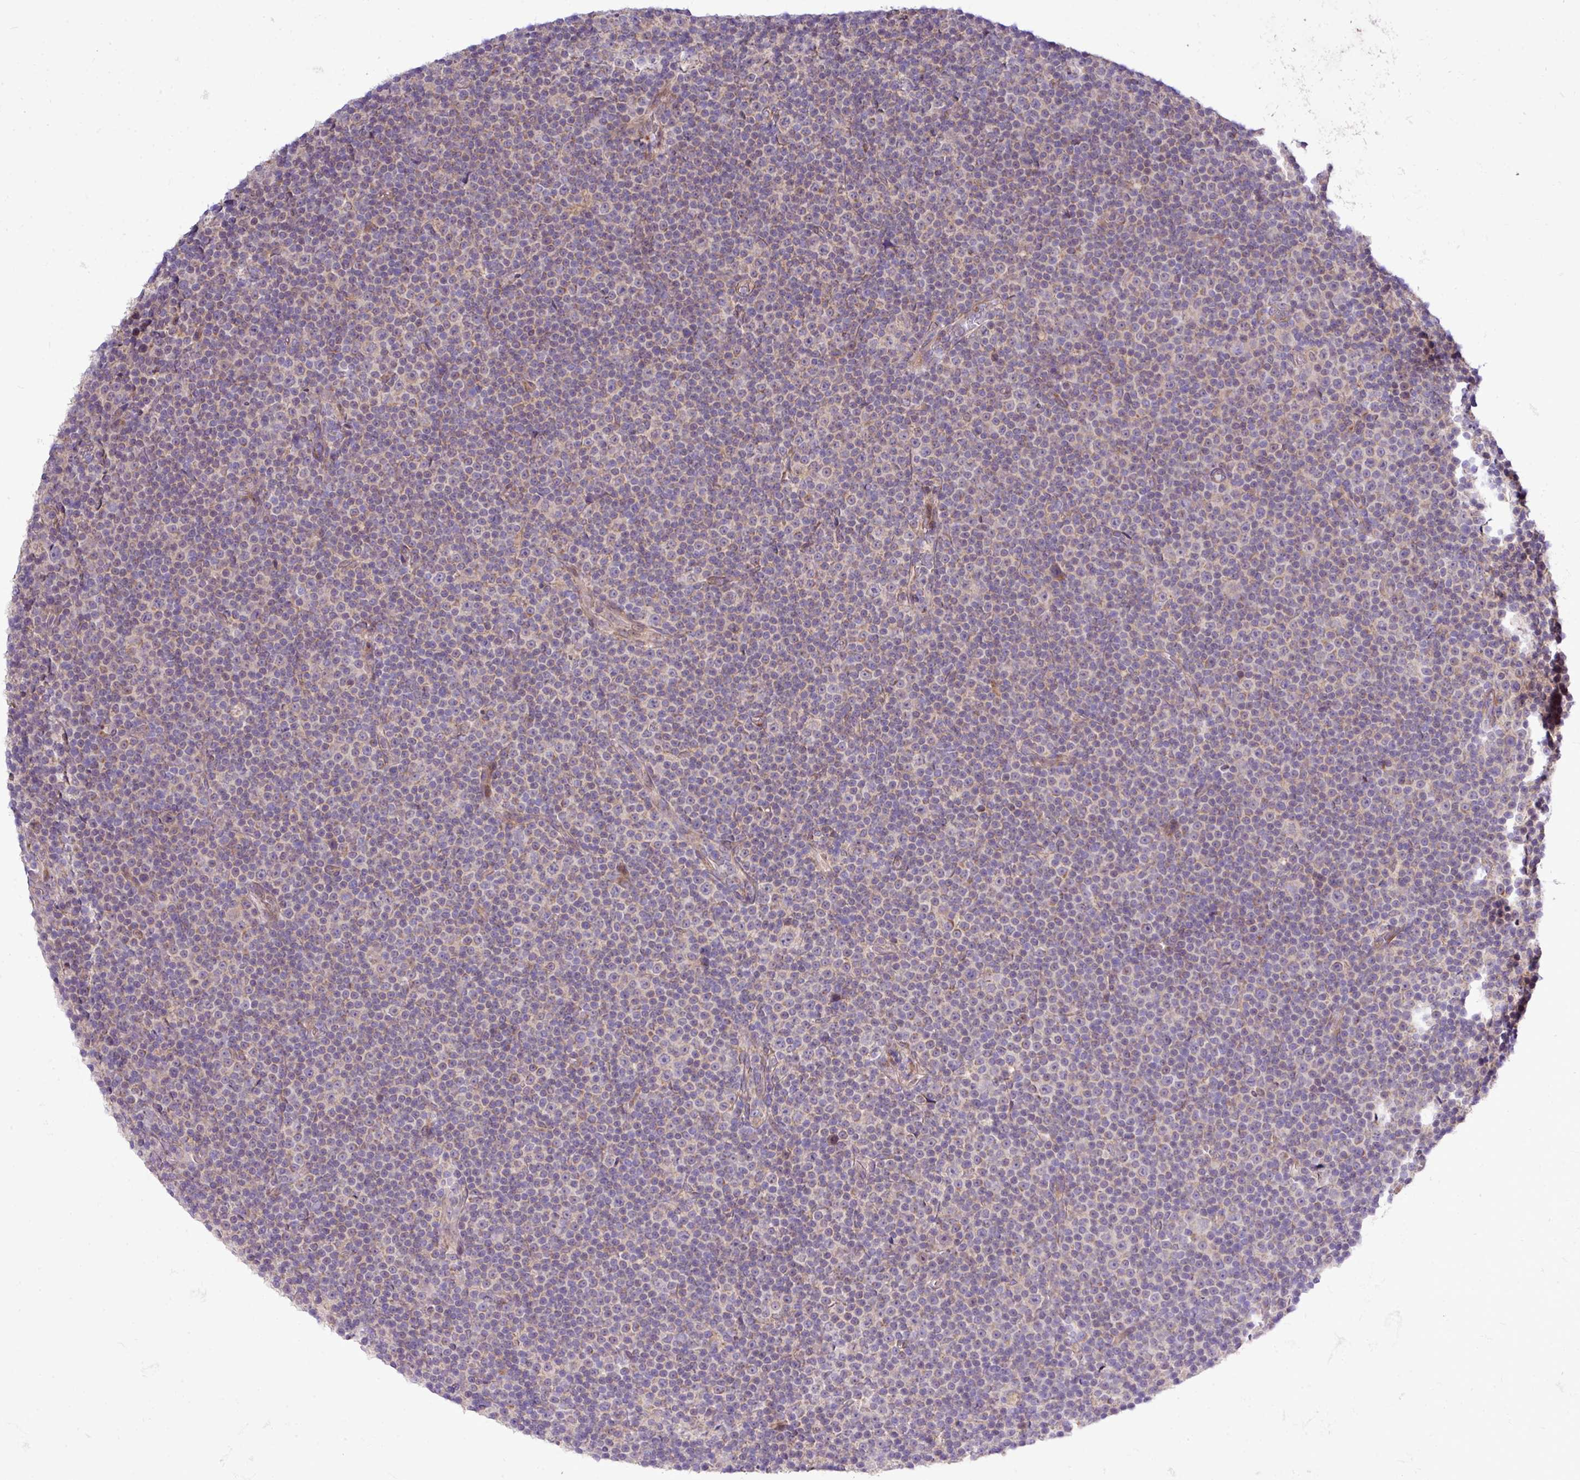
{"staining": {"intensity": "negative", "quantity": "none", "location": "none"}, "tissue": "lymphoma", "cell_type": "Tumor cells", "image_type": "cancer", "snomed": [{"axis": "morphology", "description": "Malignant lymphoma, non-Hodgkin's type, Low grade"}, {"axis": "topography", "description": "Lymph node"}], "caption": "IHC of human low-grade malignant lymphoma, non-Hodgkin's type reveals no positivity in tumor cells.", "gene": "TM2D2", "patient": {"sex": "female", "age": 67}}